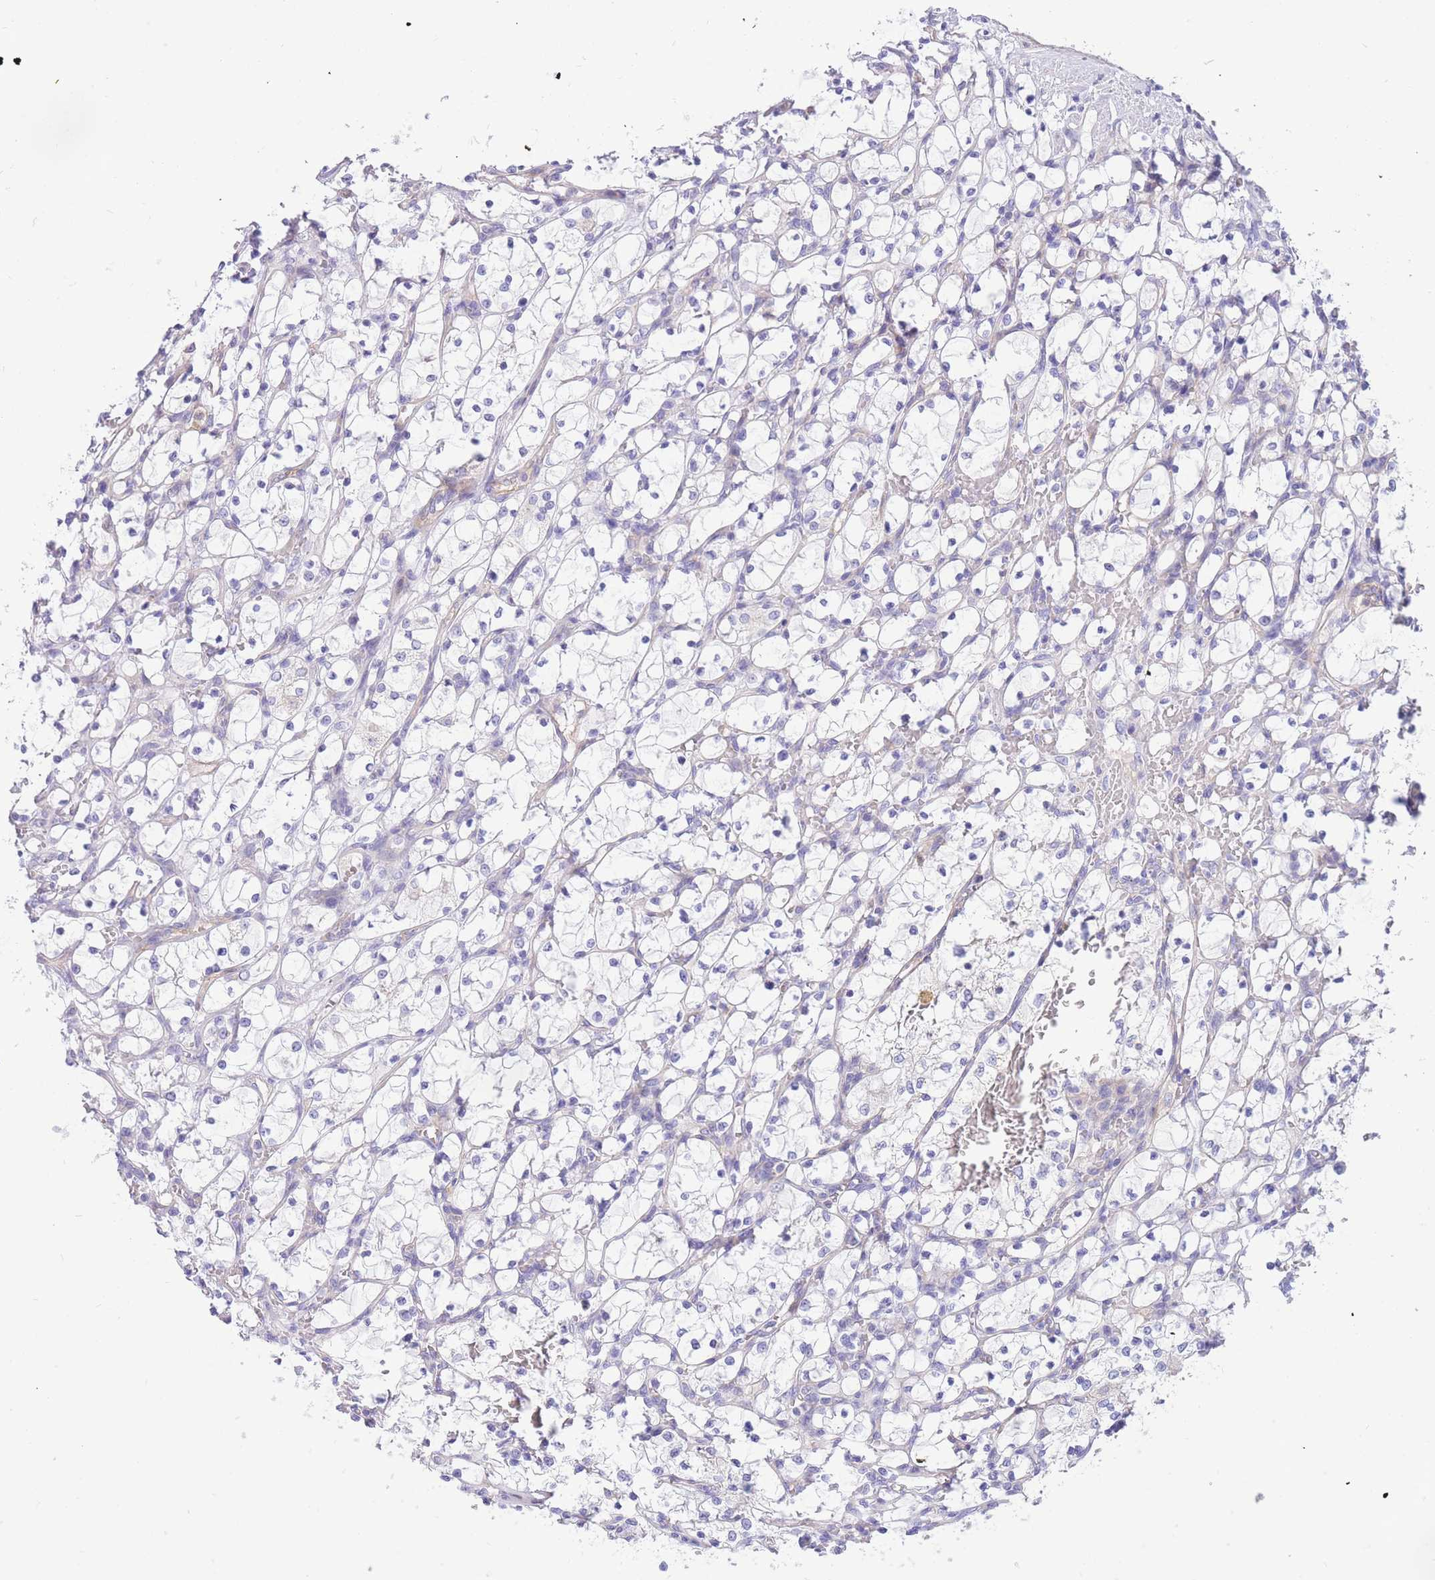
{"staining": {"intensity": "negative", "quantity": "none", "location": "none"}, "tissue": "renal cancer", "cell_type": "Tumor cells", "image_type": "cancer", "snomed": [{"axis": "morphology", "description": "Adenocarcinoma, NOS"}, {"axis": "topography", "description": "Kidney"}], "caption": "DAB (3,3'-diaminobenzidine) immunohistochemical staining of renal cancer reveals no significant staining in tumor cells.", "gene": "SULT1A1", "patient": {"sex": "female", "age": 69}}